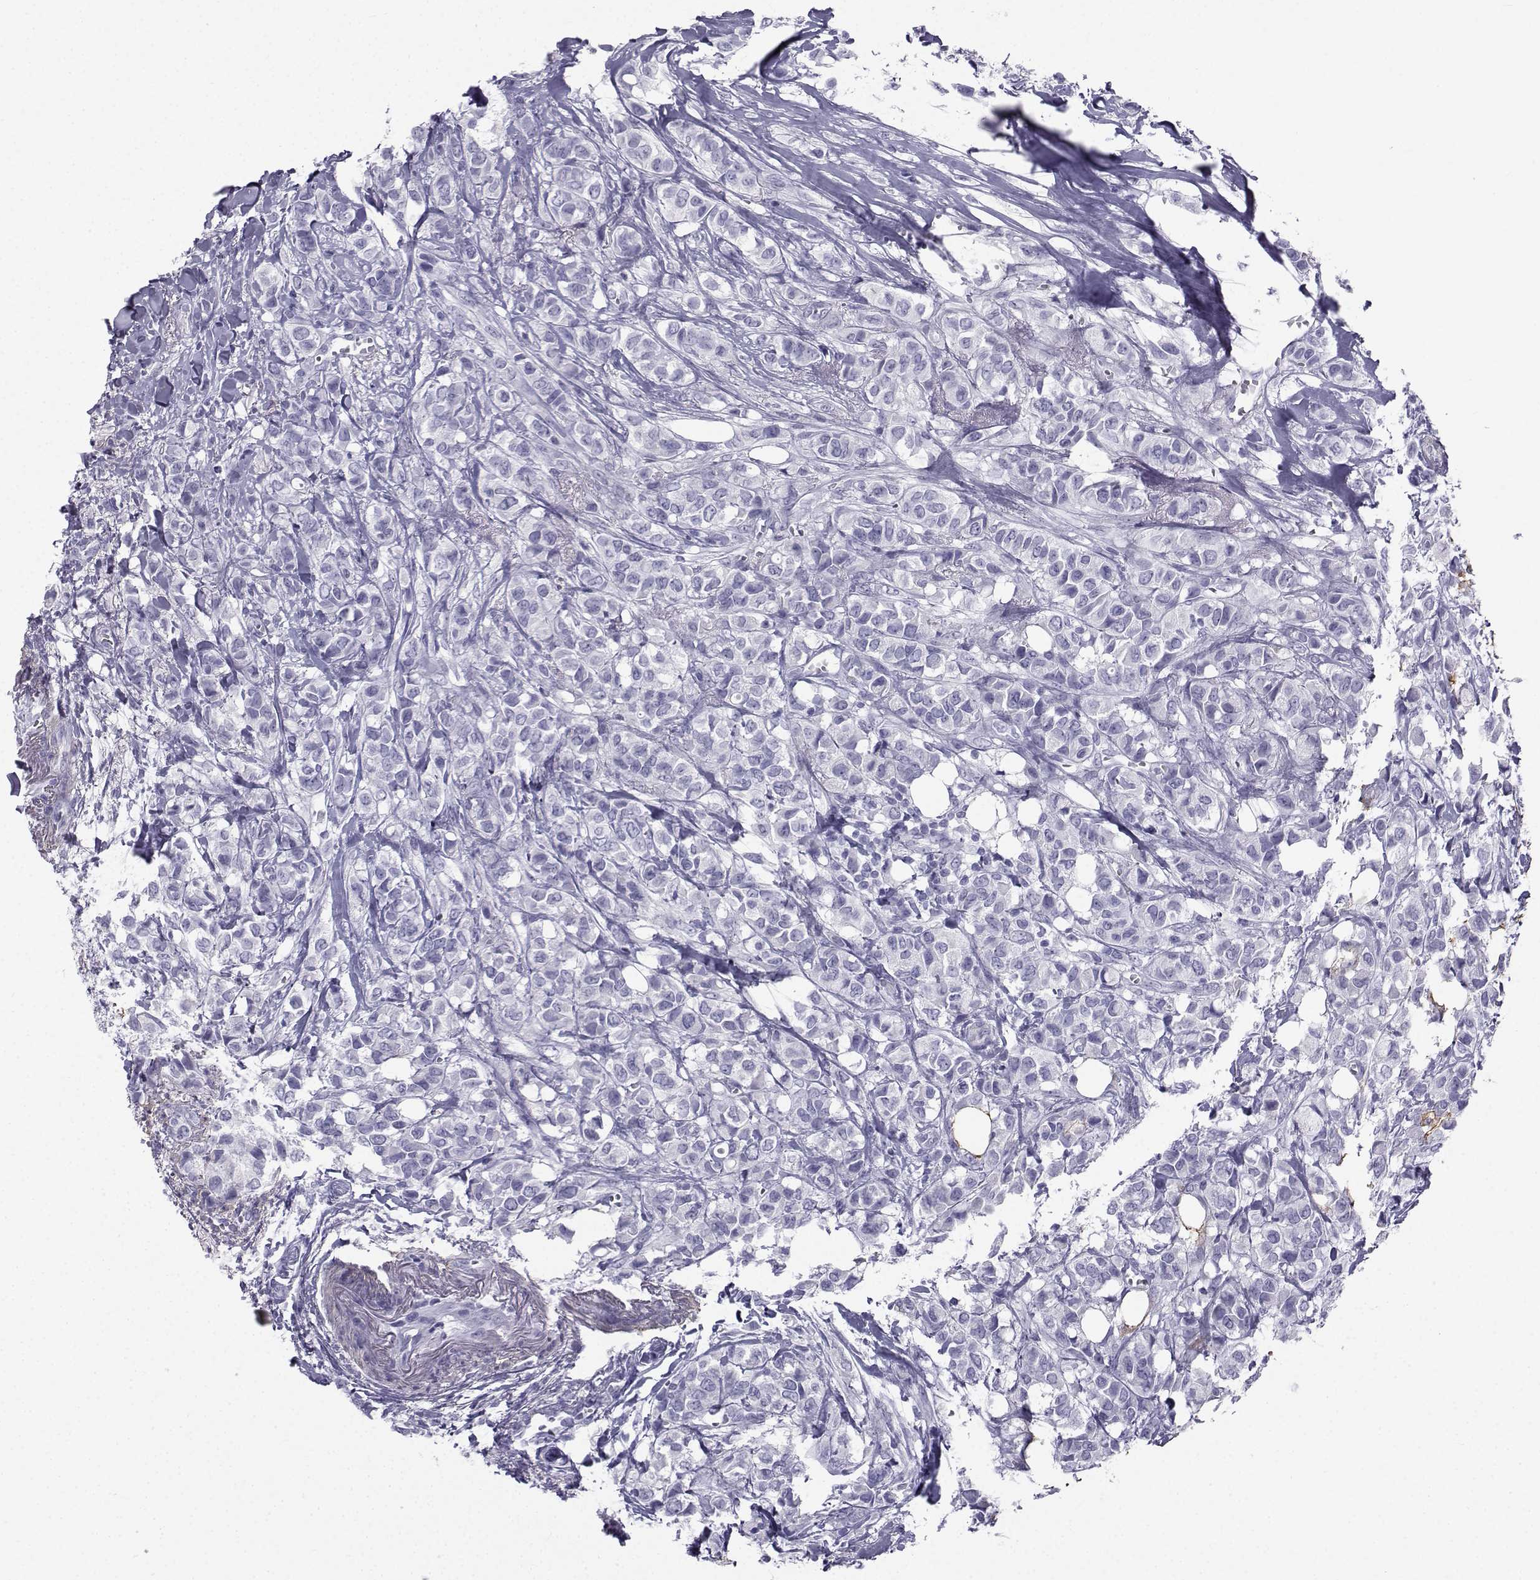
{"staining": {"intensity": "negative", "quantity": "none", "location": "none"}, "tissue": "breast cancer", "cell_type": "Tumor cells", "image_type": "cancer", "snomed": [{"axis": "morphology", "description": "Duct carcinoma"}, {"axis": "topography", "description": "Breast"}], "caption": "Immunohistochemical staining of breast cancer exhibits no significant positivity in tumor cells.", "gene": "SPANXD", "patient": {"sex": "female", "age": 85}}